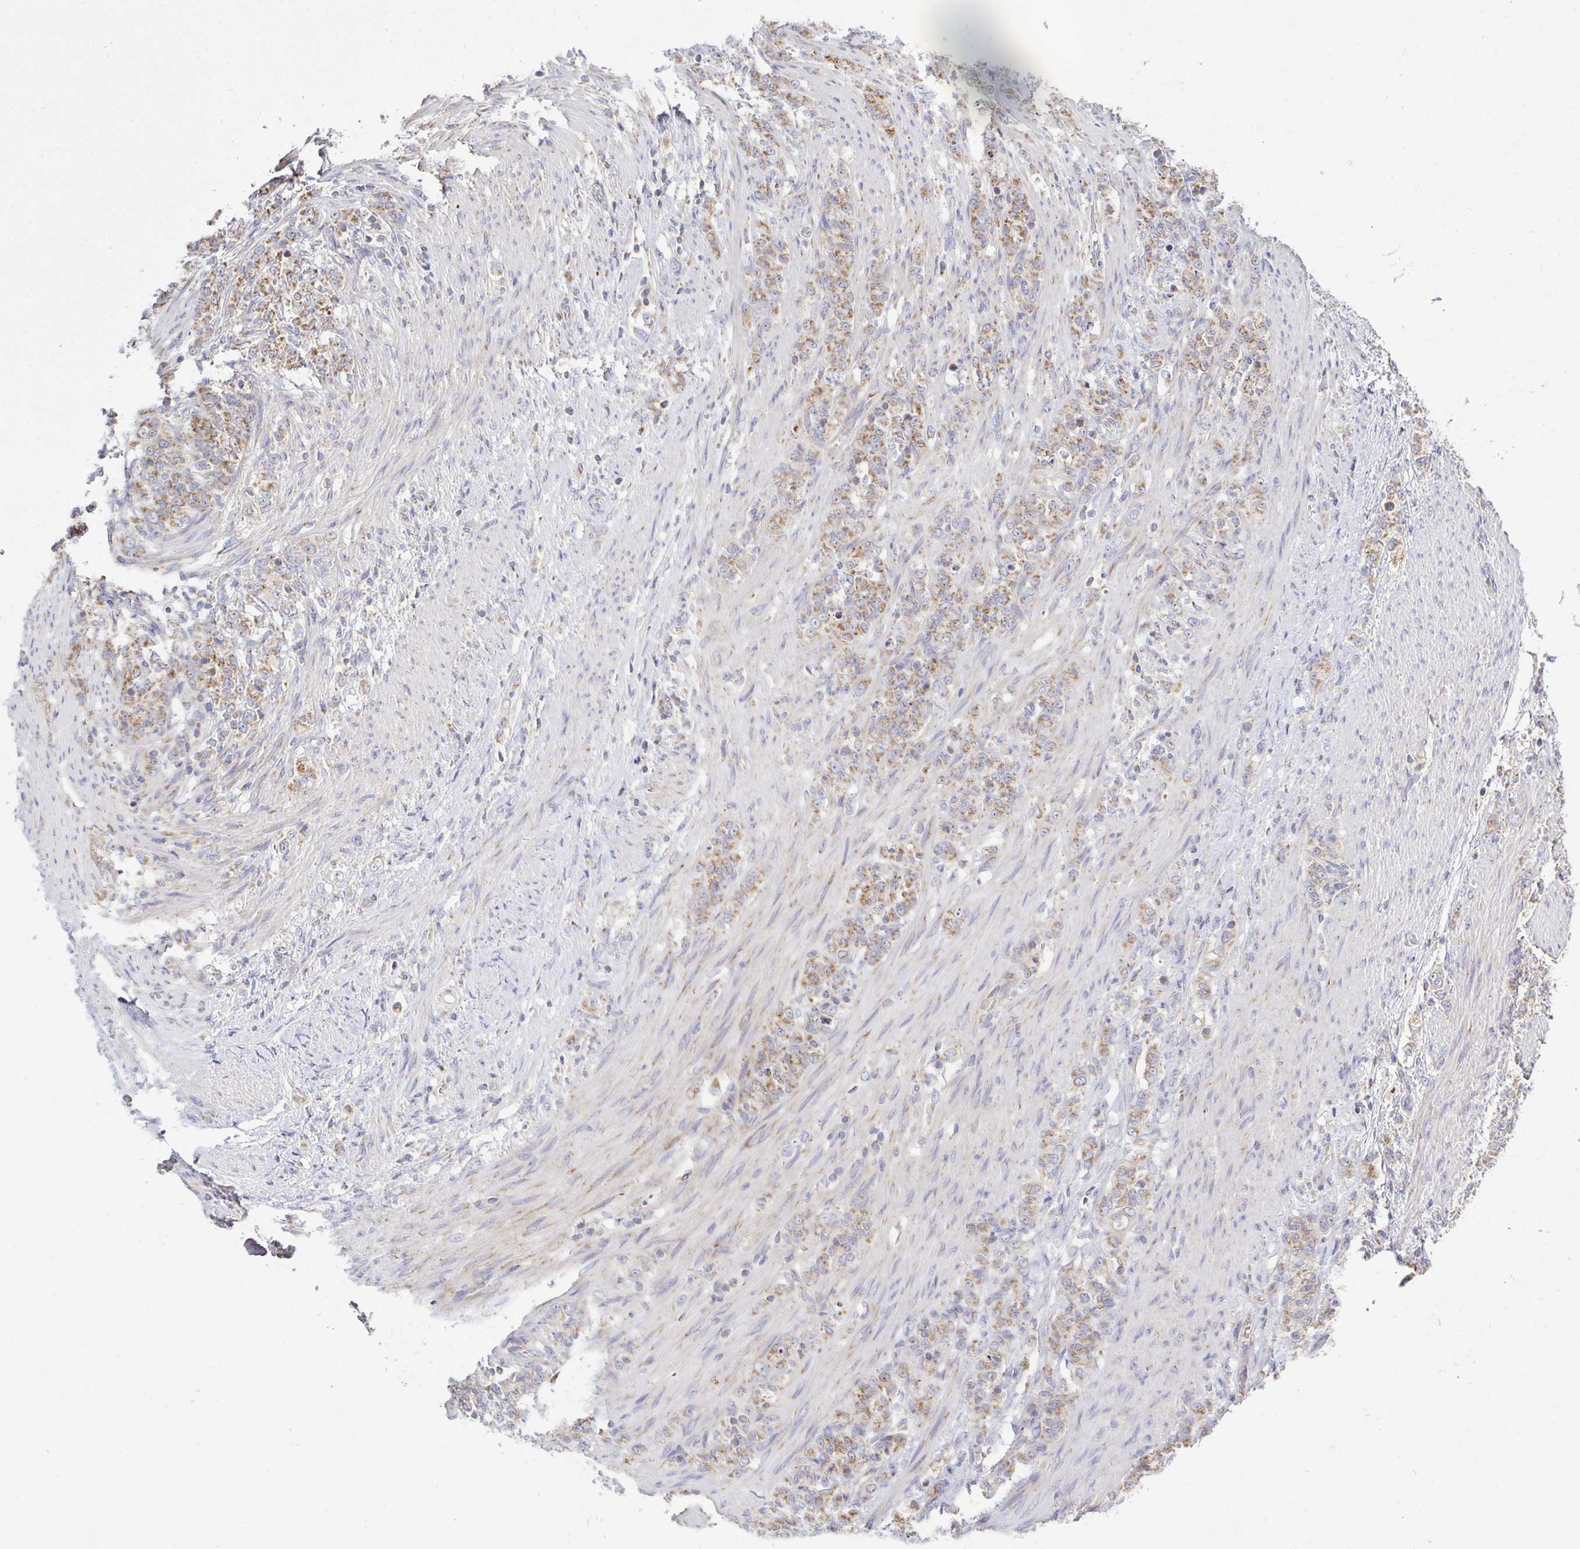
{"staining": {"intensity": "moderate", "quantity": ">75%", "location": "cytoplasmic/membranous"}, "tissue": "stomach cancer", "cell_type": "Tumor cells", "image_type": "cancer", "snomed": [{"axis": "morphology", "description": "Adenocarcinoma, NOS"}, {"axis": "topography", "description": "Stomach"}], "caption": "Protein expression analysis of stomach cancer reveals moderate cytoplasmic/membranous staining in about >75% of tumor cells.", "gene": "NDUFA7", "patient": {"sex": "female", "age": 79}}